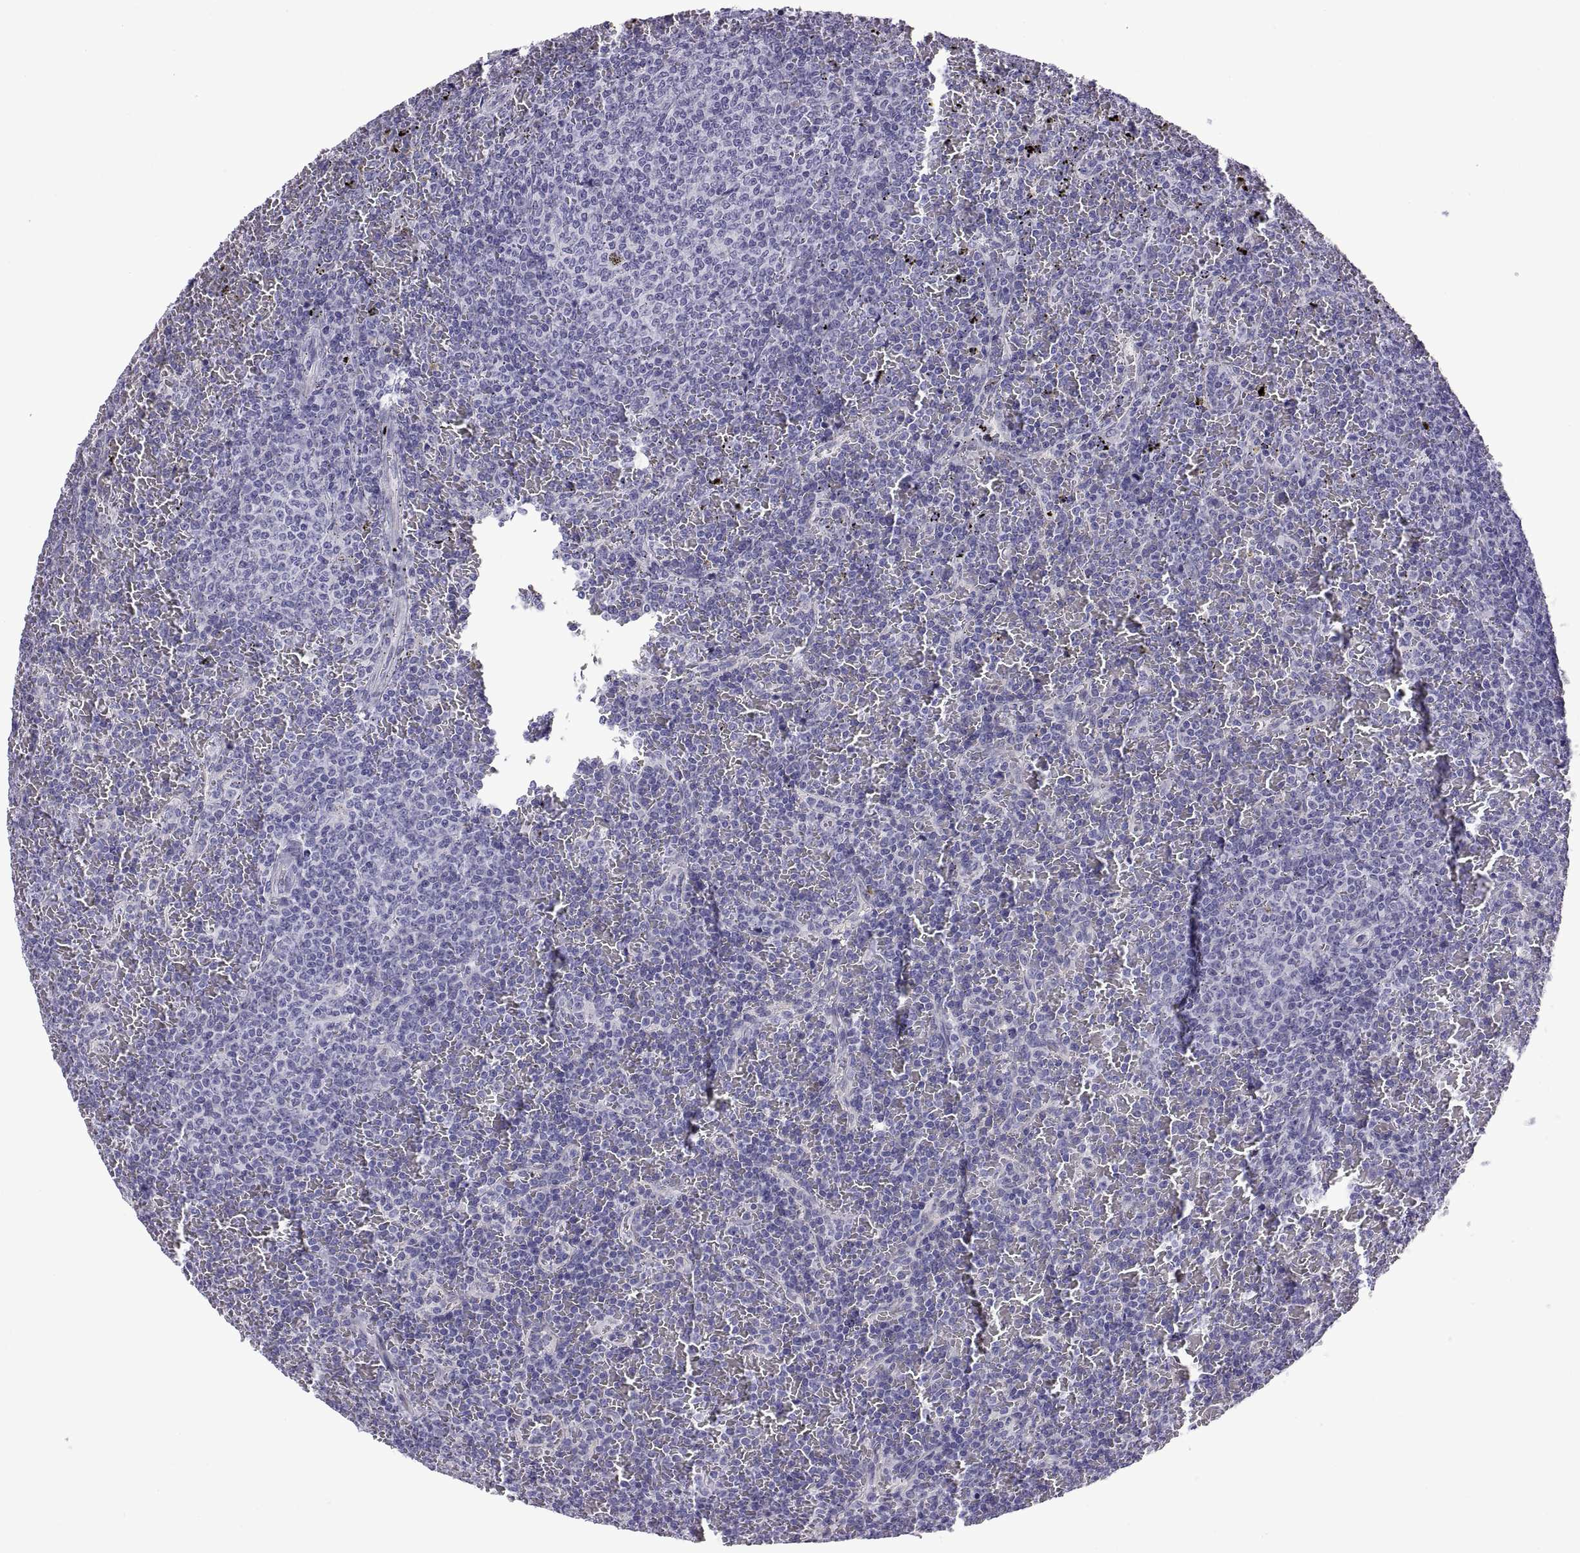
{"staining": {"intensity": "negative", "quantity": "none", "location": "none"}, "tissue": "lymphoma", "cell_type": "Tumor cells", "image_type": "cancer", "snomed": [{"axis": "morphology", "description": "Malignant lymphoma, non-Hodgkin's type, Low grade"}, {"axis": "topography", "description": "Spleen"}], "caption": "Protein analysis of lymphoma demonstrates no significant staining in tumor cells.", "gene": "SPDYE1", "patient": {"sex": "female", "age": 77}}